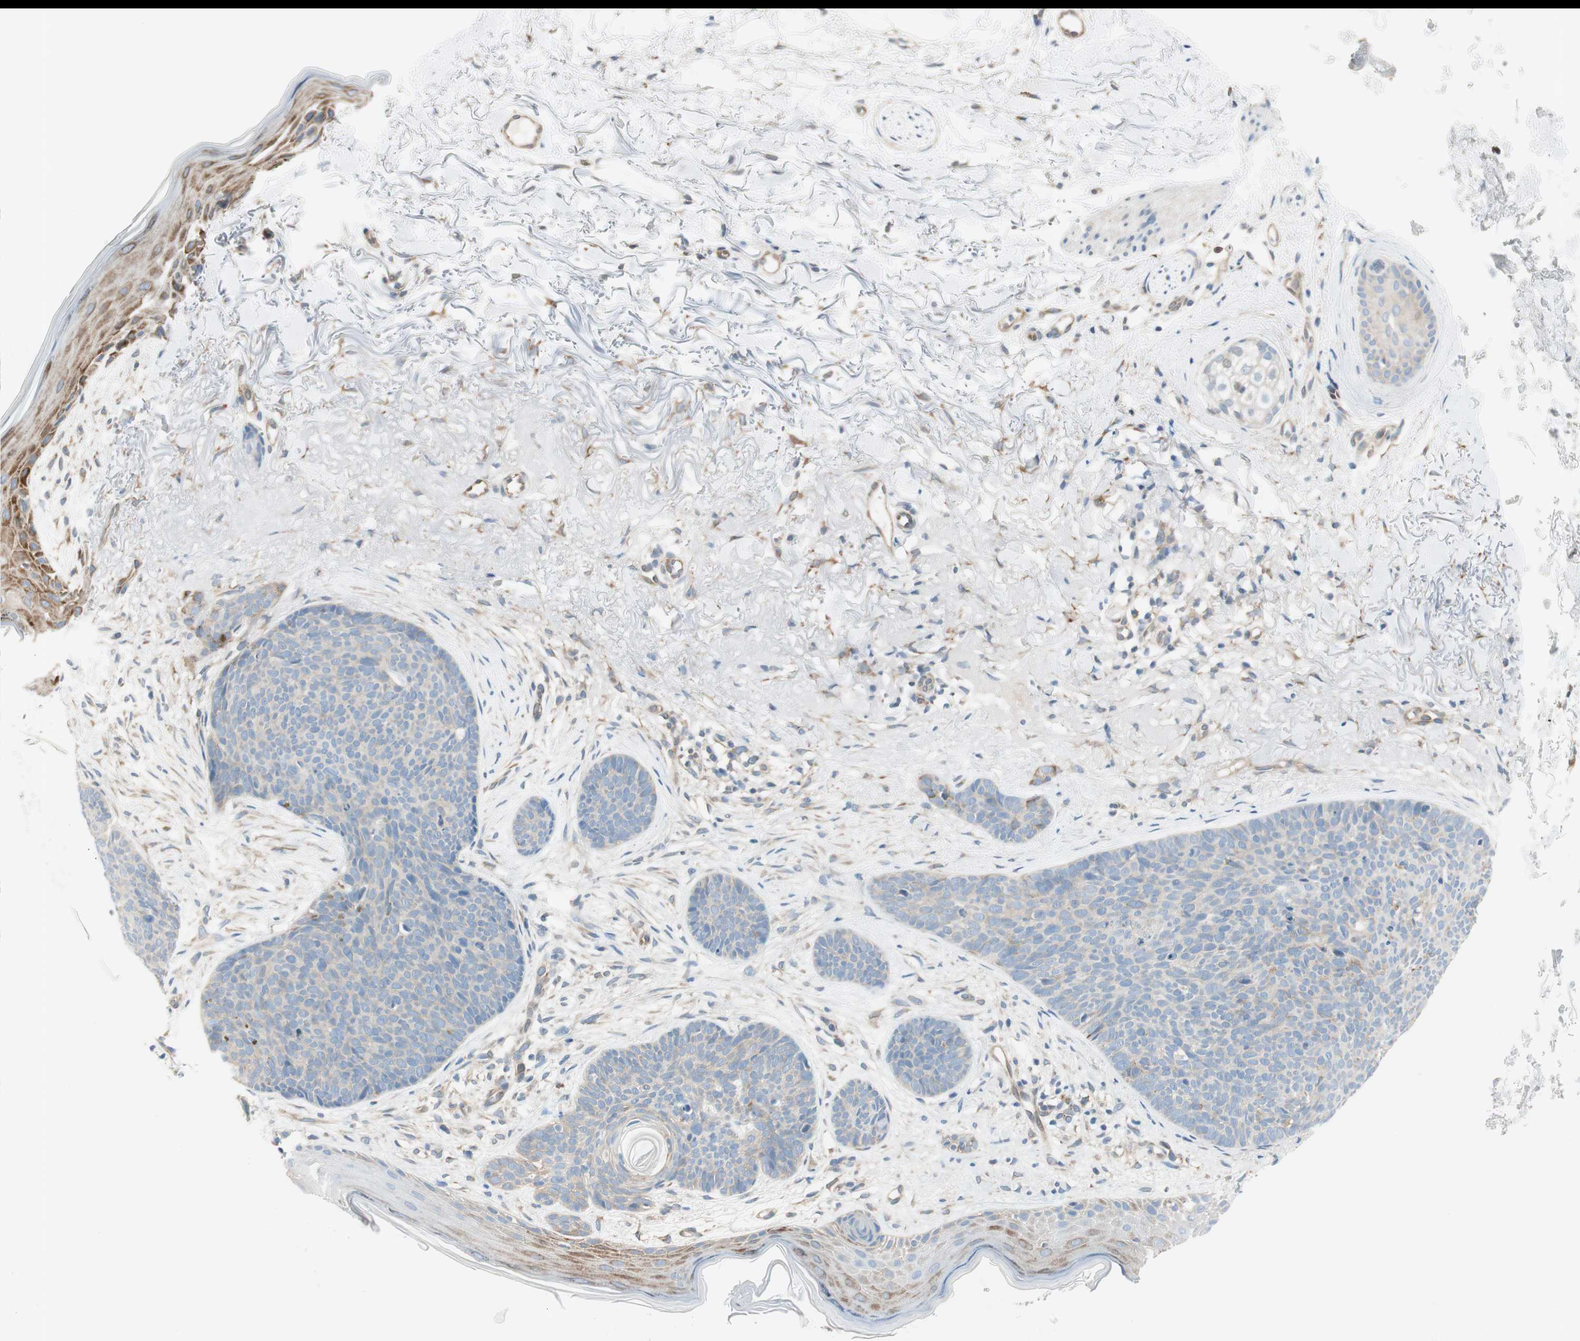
{"staining": {"intensity": "negative", "quantity": "none", "location": "none"}, "tissue": "skin cancer", "cell_type": "Tumor cells", "image_type": "cancer", "snomed": [{"axis": "morphology", "description": "Normal tissue, NOS"}, {"axis": "morphology", "description": "Basal cell carcinoma"}, {"axis": "topography", "description": "Skin"}], "caption": "High magnification brightfield microscopy of basal cell carcinoma (skin) stained with DAB (3,3'-diaminobenzidine) (brown) and counterstained with hematoxylin (blue): tumor cells show no significant staining. (Stains: DAB immunohistochemistry (IHC) with hematoxylin counter stain, Microscopy: brightfield microscopy at high magnification).", "gene": "CDK3", "patient": {"sex": "female", "age": 70}}